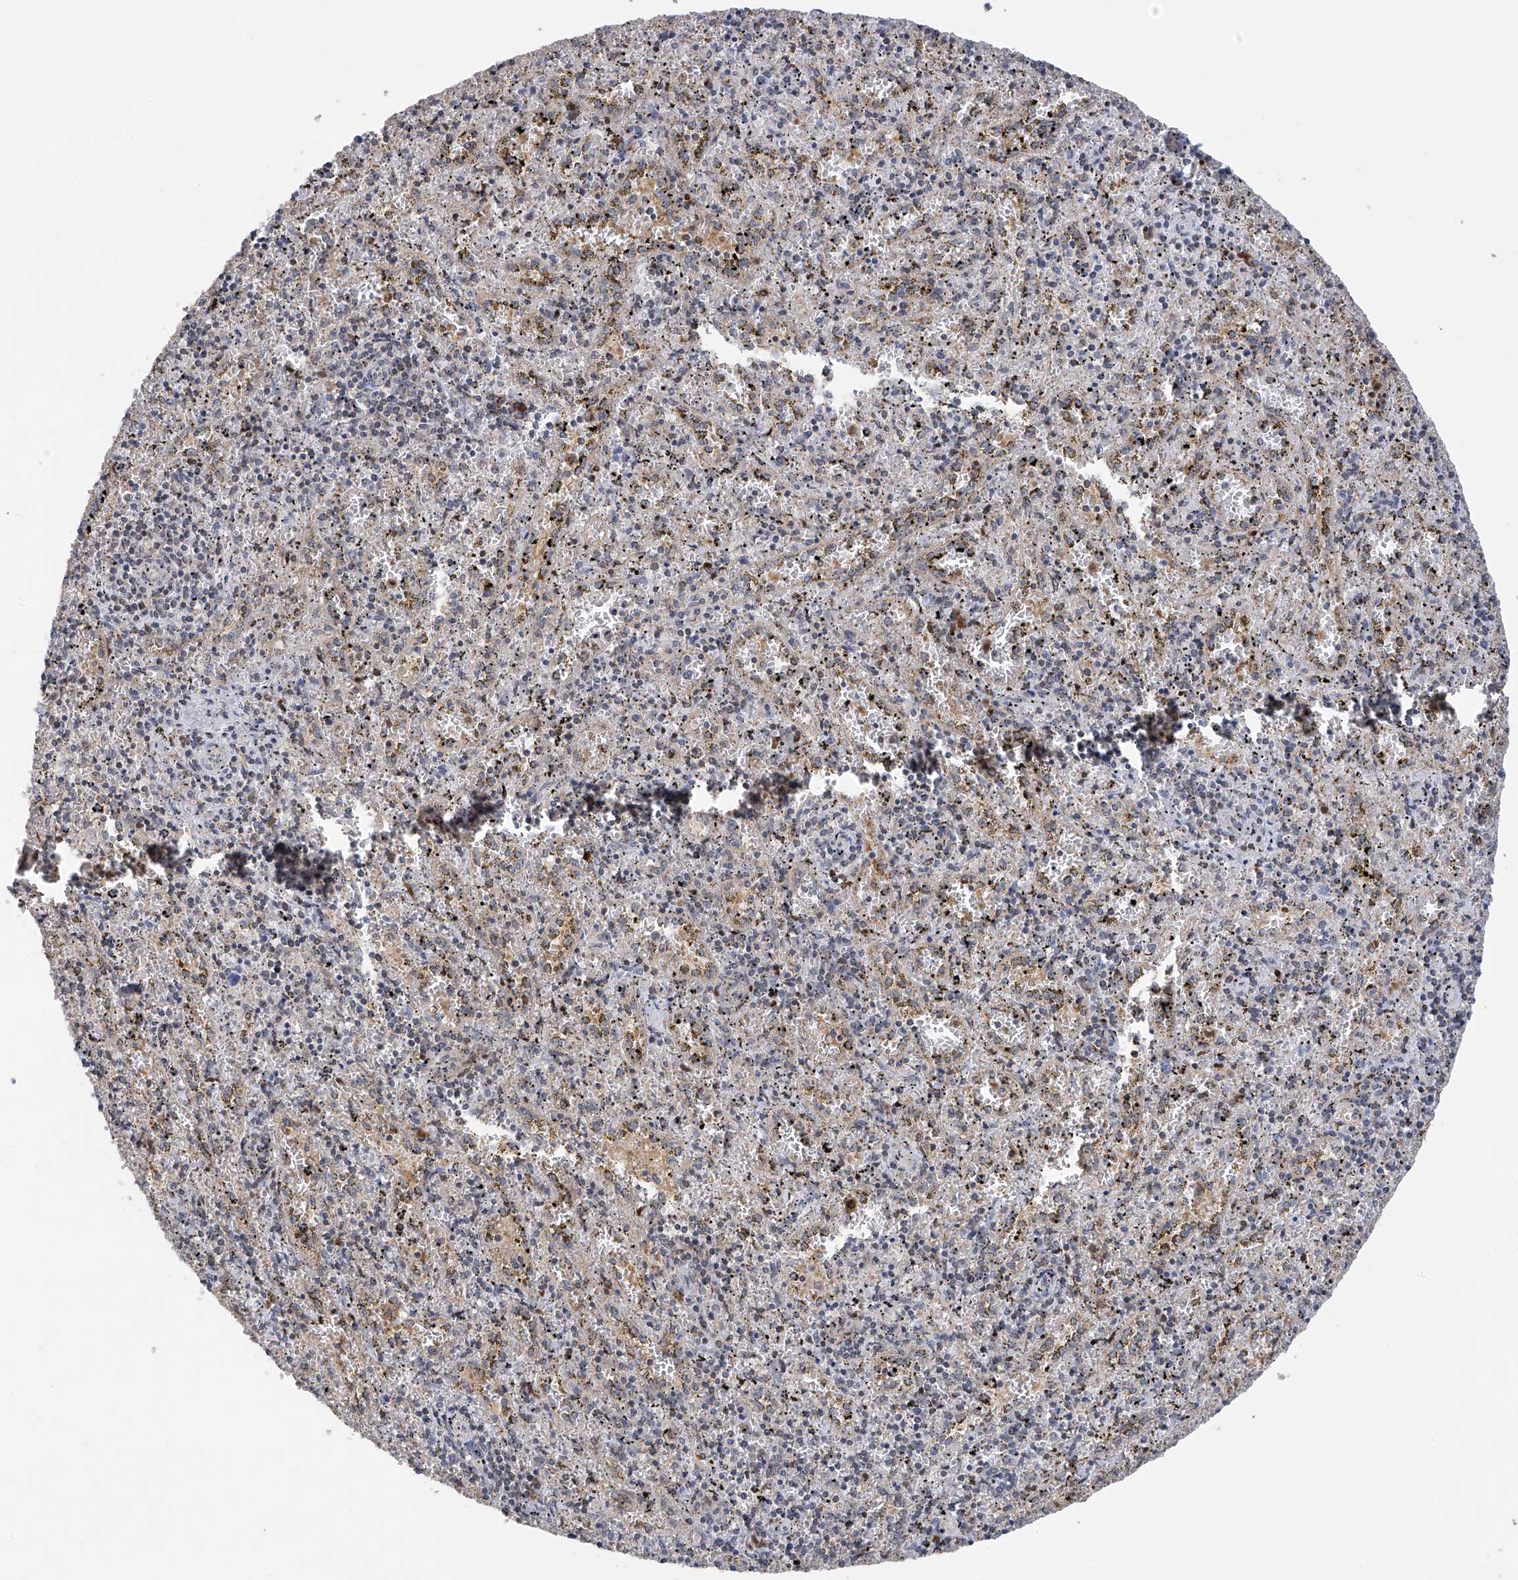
{"staining": {"intensity": "moderate", "quantity": "<25%", "location": "cytoplasmic/membranous"}, "tissue": "spleen", "cell_type": "Cells in red pulp", "image_type": "normal", "snomed": [{"axis": "morphology", "description": "Normal tissue, NOS"}, {"axis": "topography", "description": "Spleen"}], "caption": "Moderate cytoplasmic/membranous staining is seen in approximately <25% of cells in red pulp in unremarkable spleen. Using DAB (brown) and hematoxylin (blue) stains, captured at high magnification using brightfield microscopy.", "gene": "SLCO4A1", "patient": {"sex": "male", "age": 11}}